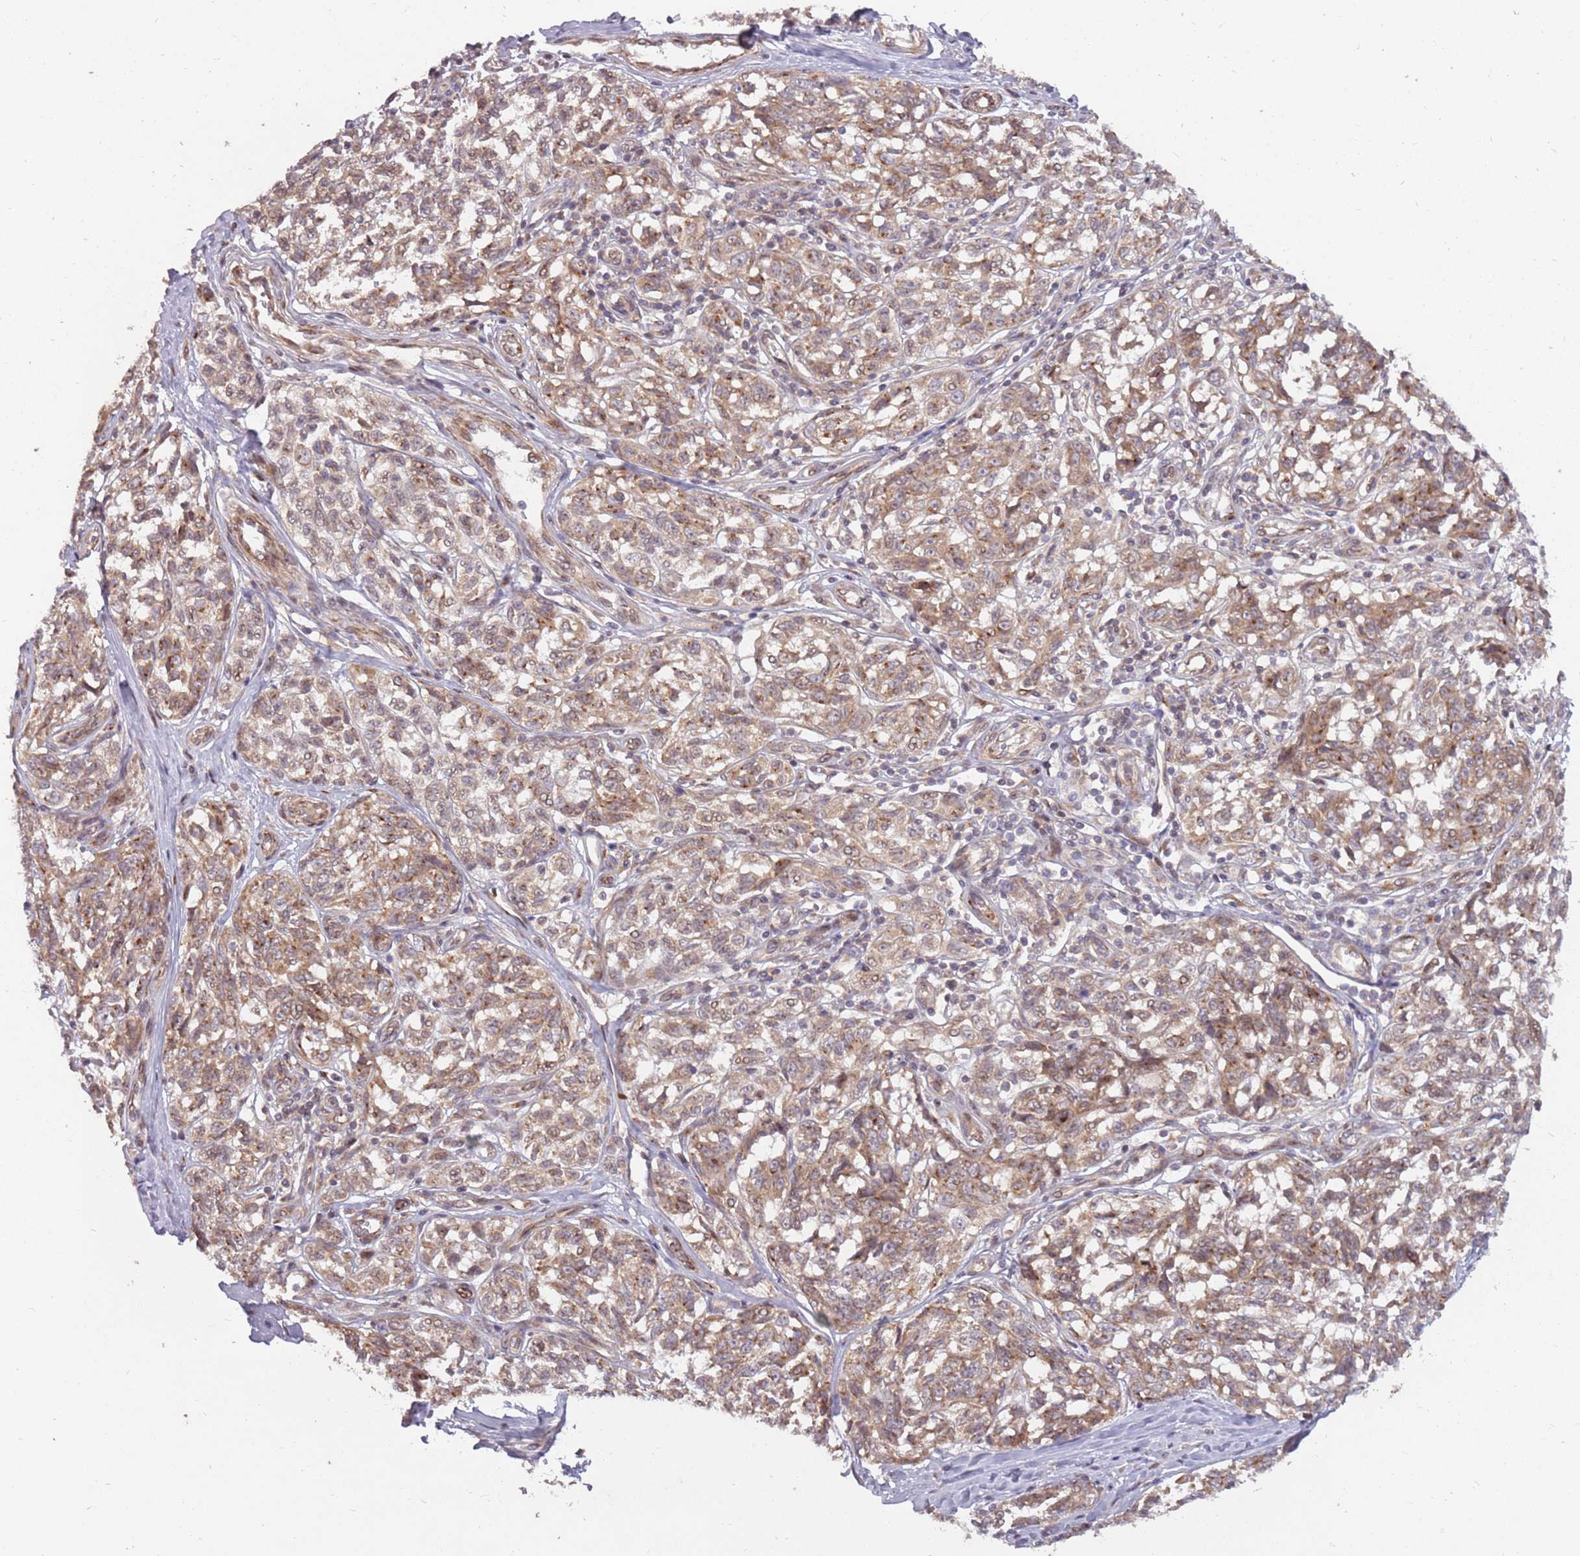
{"staining": {"intensity": "moderate", "quantity": ">75%", "location": "cytoplasmic/membranous"}, "tissue": "melanoma", "cell_type": "Tumor cells", "image_type": "cancer", "snomed": [{"axis": "morphology", "description": "Normal tissue, NOS"}, {"axis": "morphology", "description": "Malignant melanoma, NOS"}, {"axis": "topography", "description": "Skin"}], "caption": "Immunohistochemical staining of malignant melanoma exhibits moderate cytoplasmic/membranous protein positivity in approximately >75% of tumor cells.", "gene": "PLD6", "patient": {"sex": "female", "age": 64}}